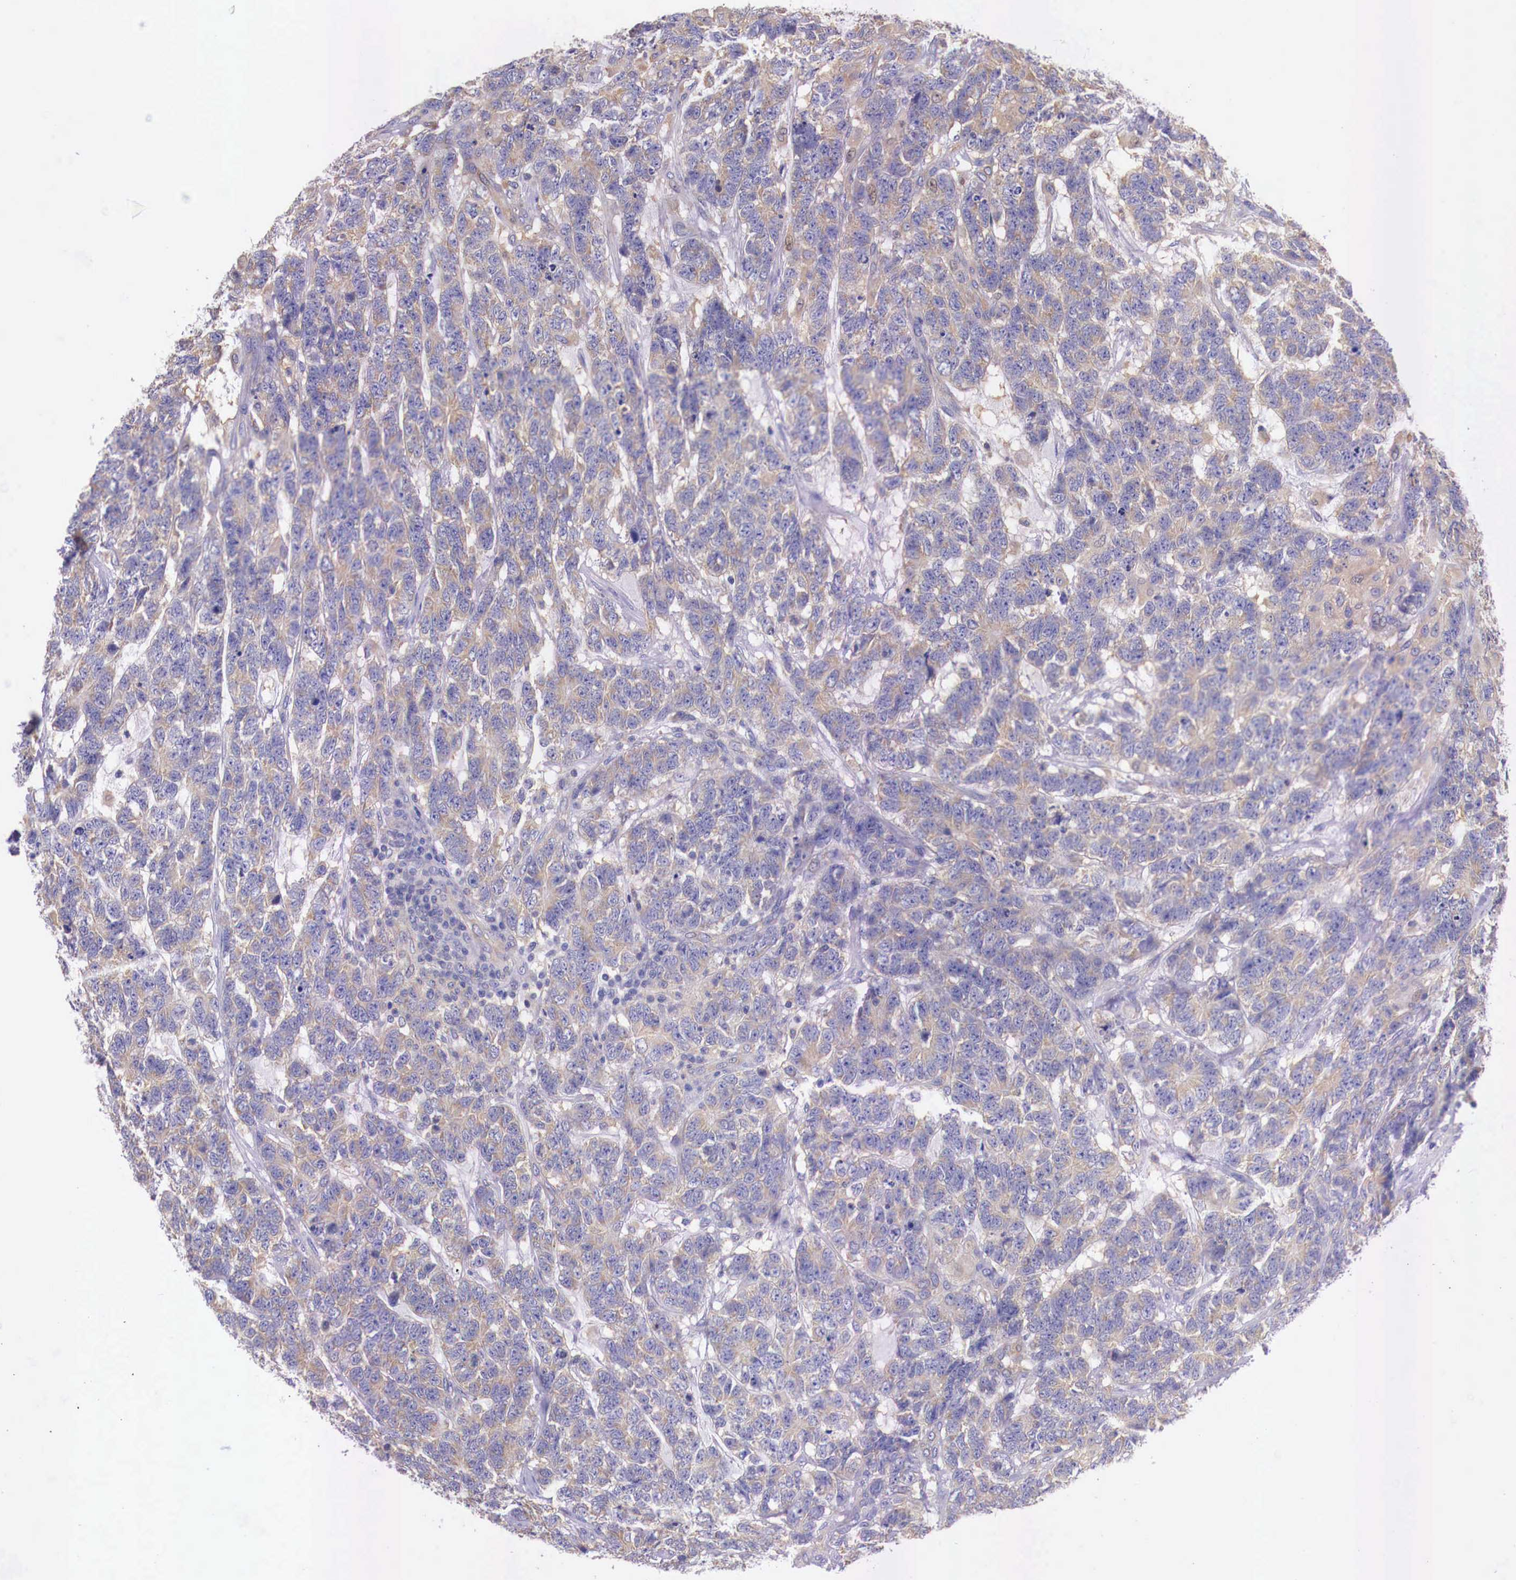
{"staining": {"intensity": "weak", "quantity": ">75%", "location": "cytoplasmic/membranous"}, "tissue": "testis cancer", "cell_type": "Tumor cells", "image_type": "cancer", "snomed": [{"axis": "morphology", "description": "Carcinoma, Embryonal, NOS"}, {"axis": "topography", "description": "Testis"}], "caption": "Protein expression analysis of human testis embryonal carcinoma reveals weak cytoplasmic/membranous expression in about >75% of tumor cells.", "gene": "GRIPAP1", "patient": {"sex": "male", "age": 26}}